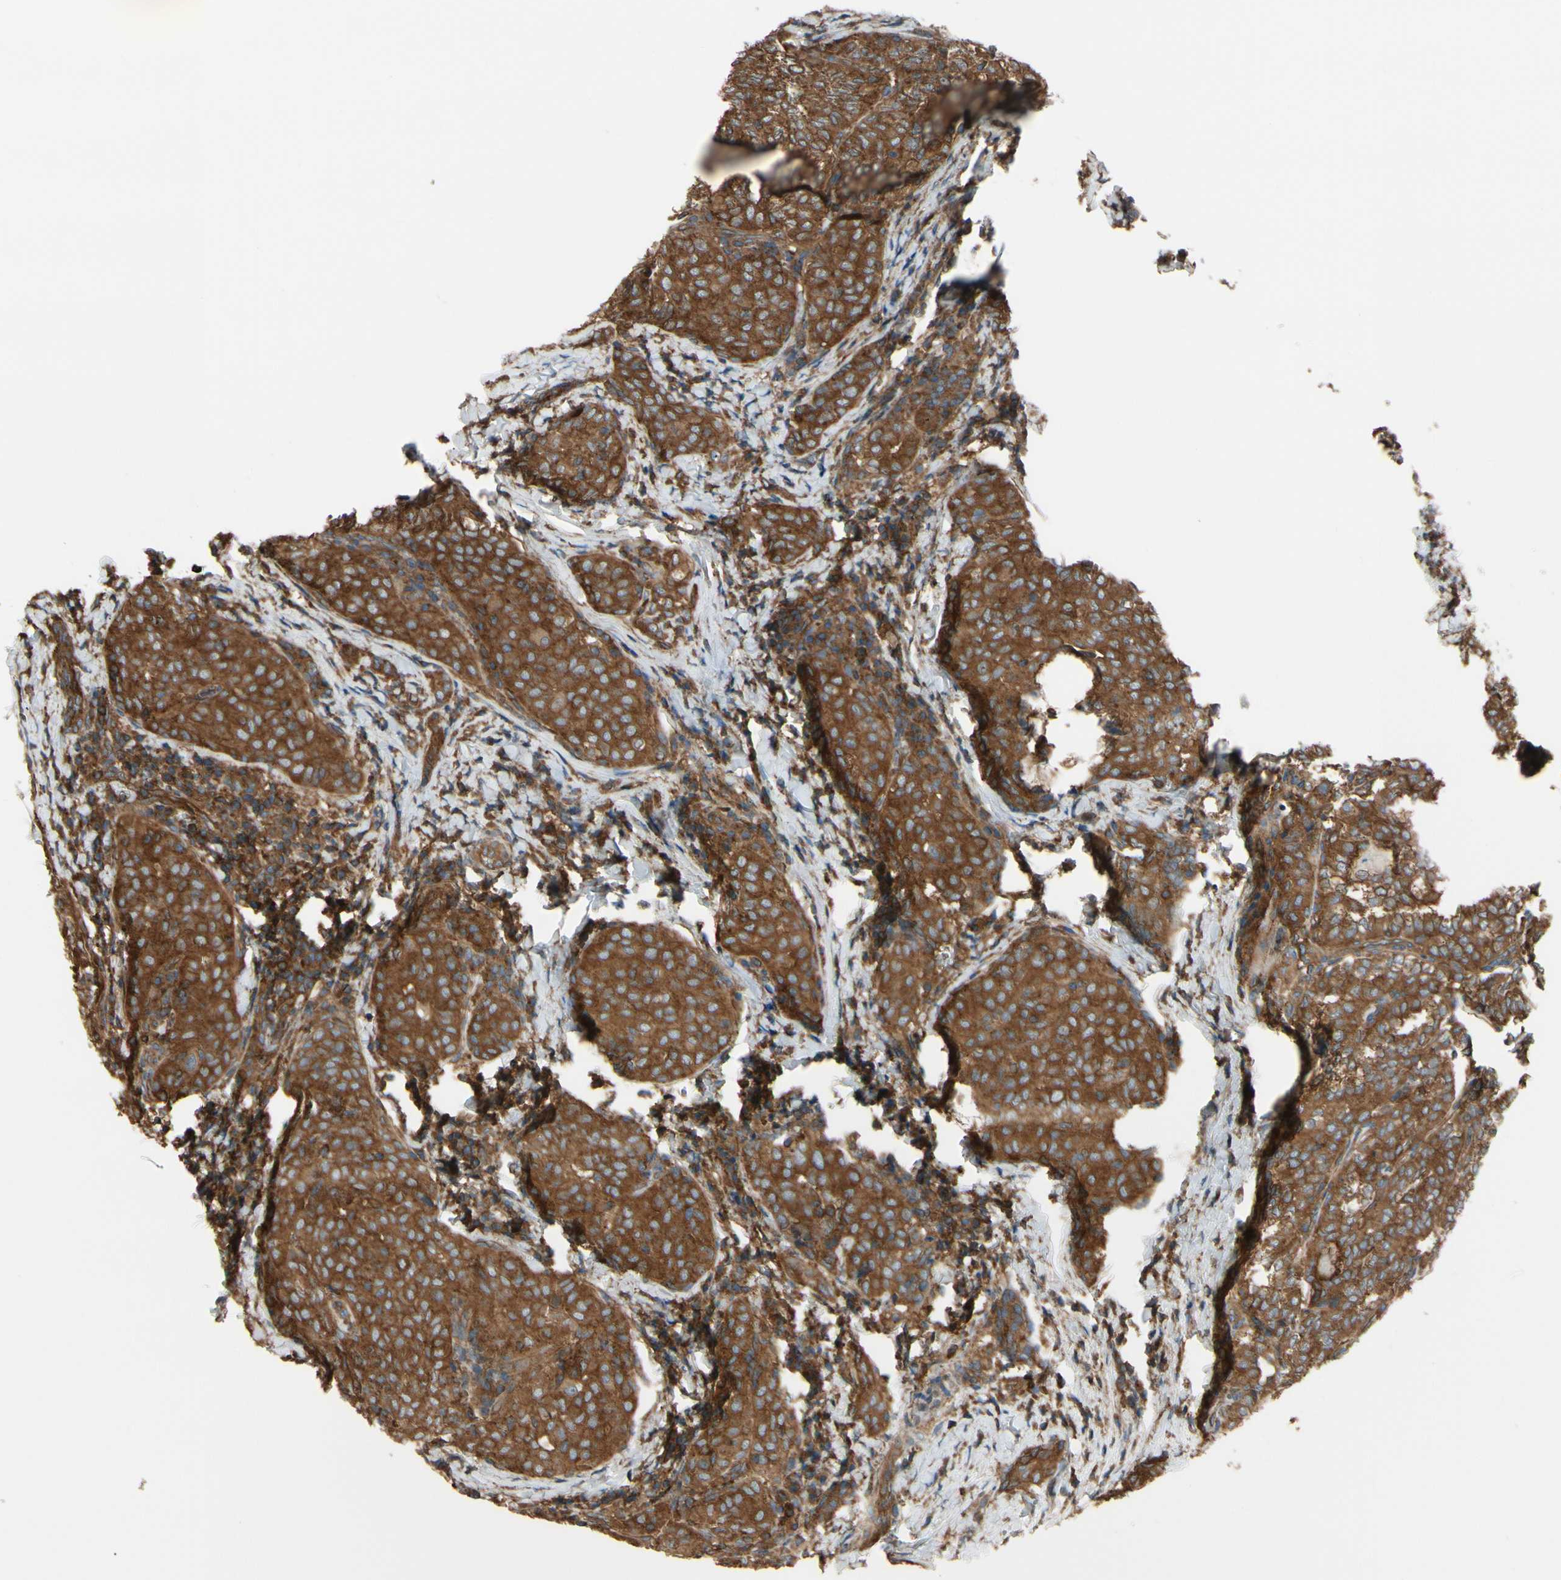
{"staining": {"intensity": "strong", "quantity": ">75%", "location": "cytoplasmic/membranous"}, "tissue": "thyroid cancer", "cell_type": "Tumor cells", "image_type": "cancer", "snomed": [{"axis": "morphology", "description": "Normal tissue, NOS"}, {"axis": "morphology", "description": "Papillary adenocarcinoma, NOS"}, {"axis": "topography", "description": "Thyroid gland"}], "caption": "Immunohistochemical staining of papillary adenocarcinoma (thyroid) shows high levels of strong cytoplasmic/membranous protein positivity in about >75% of tumor cells.", "gene": "EPS15", "patient": {"sex": "female", "age": 30}}